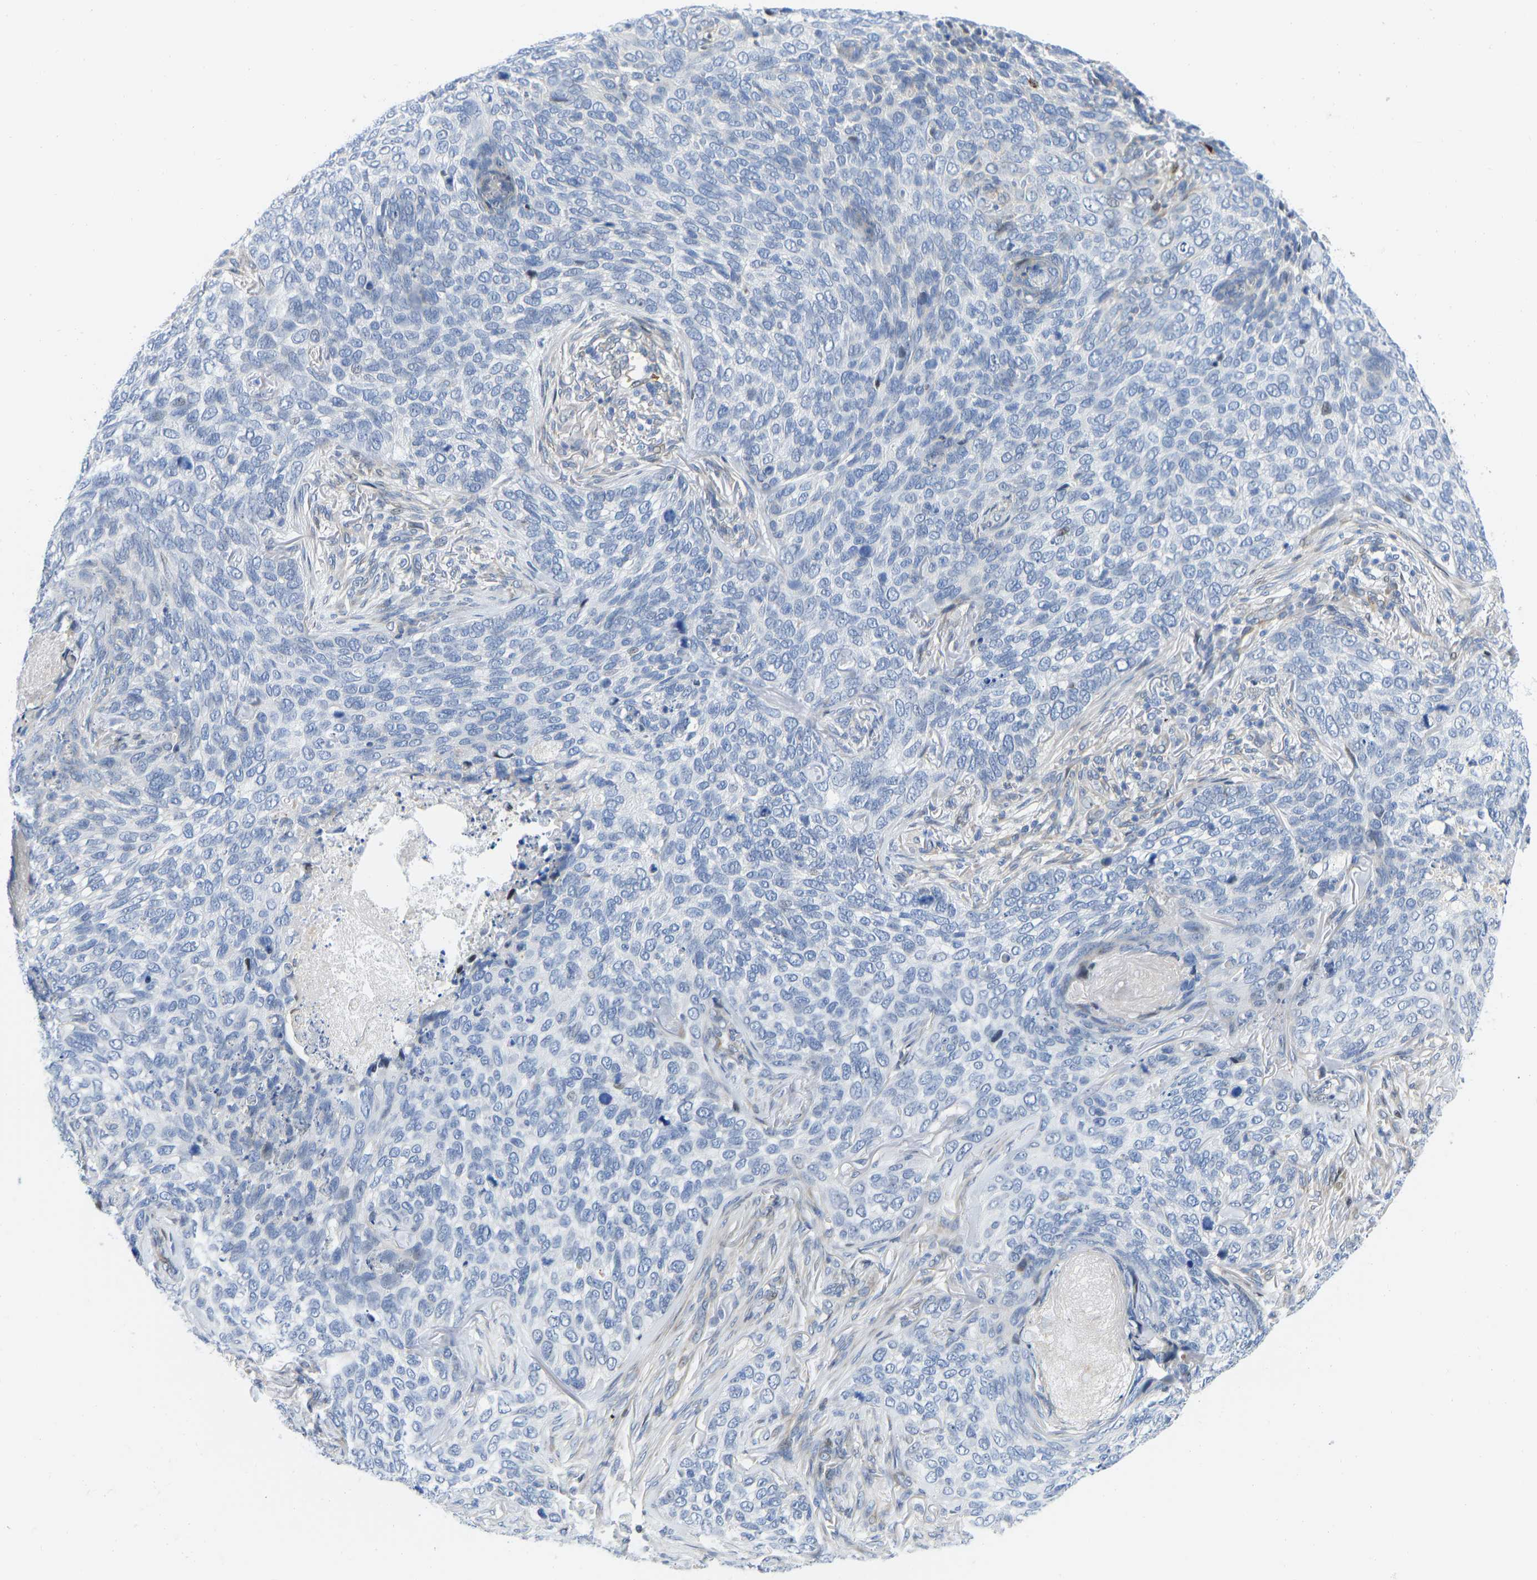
{"staining": {"intensity": "negative", "quantity": "none", "location": "none"}, "tissue": "skin cancer", "cell_type": "Tumor cells", "image_type": "cancer", "snomed": [{"axis": "morphology", "description": "Basal cell carcinoma"}, {"axis": "topography", "description": "Skin"}], "caption": "This is a histopathology image of IHC staining of skin cancer (basal cell carcinoma), which shows no expression in tumor cells.", "gene": "HDAC5", "patient": {"sex": "female", "age": 64}}